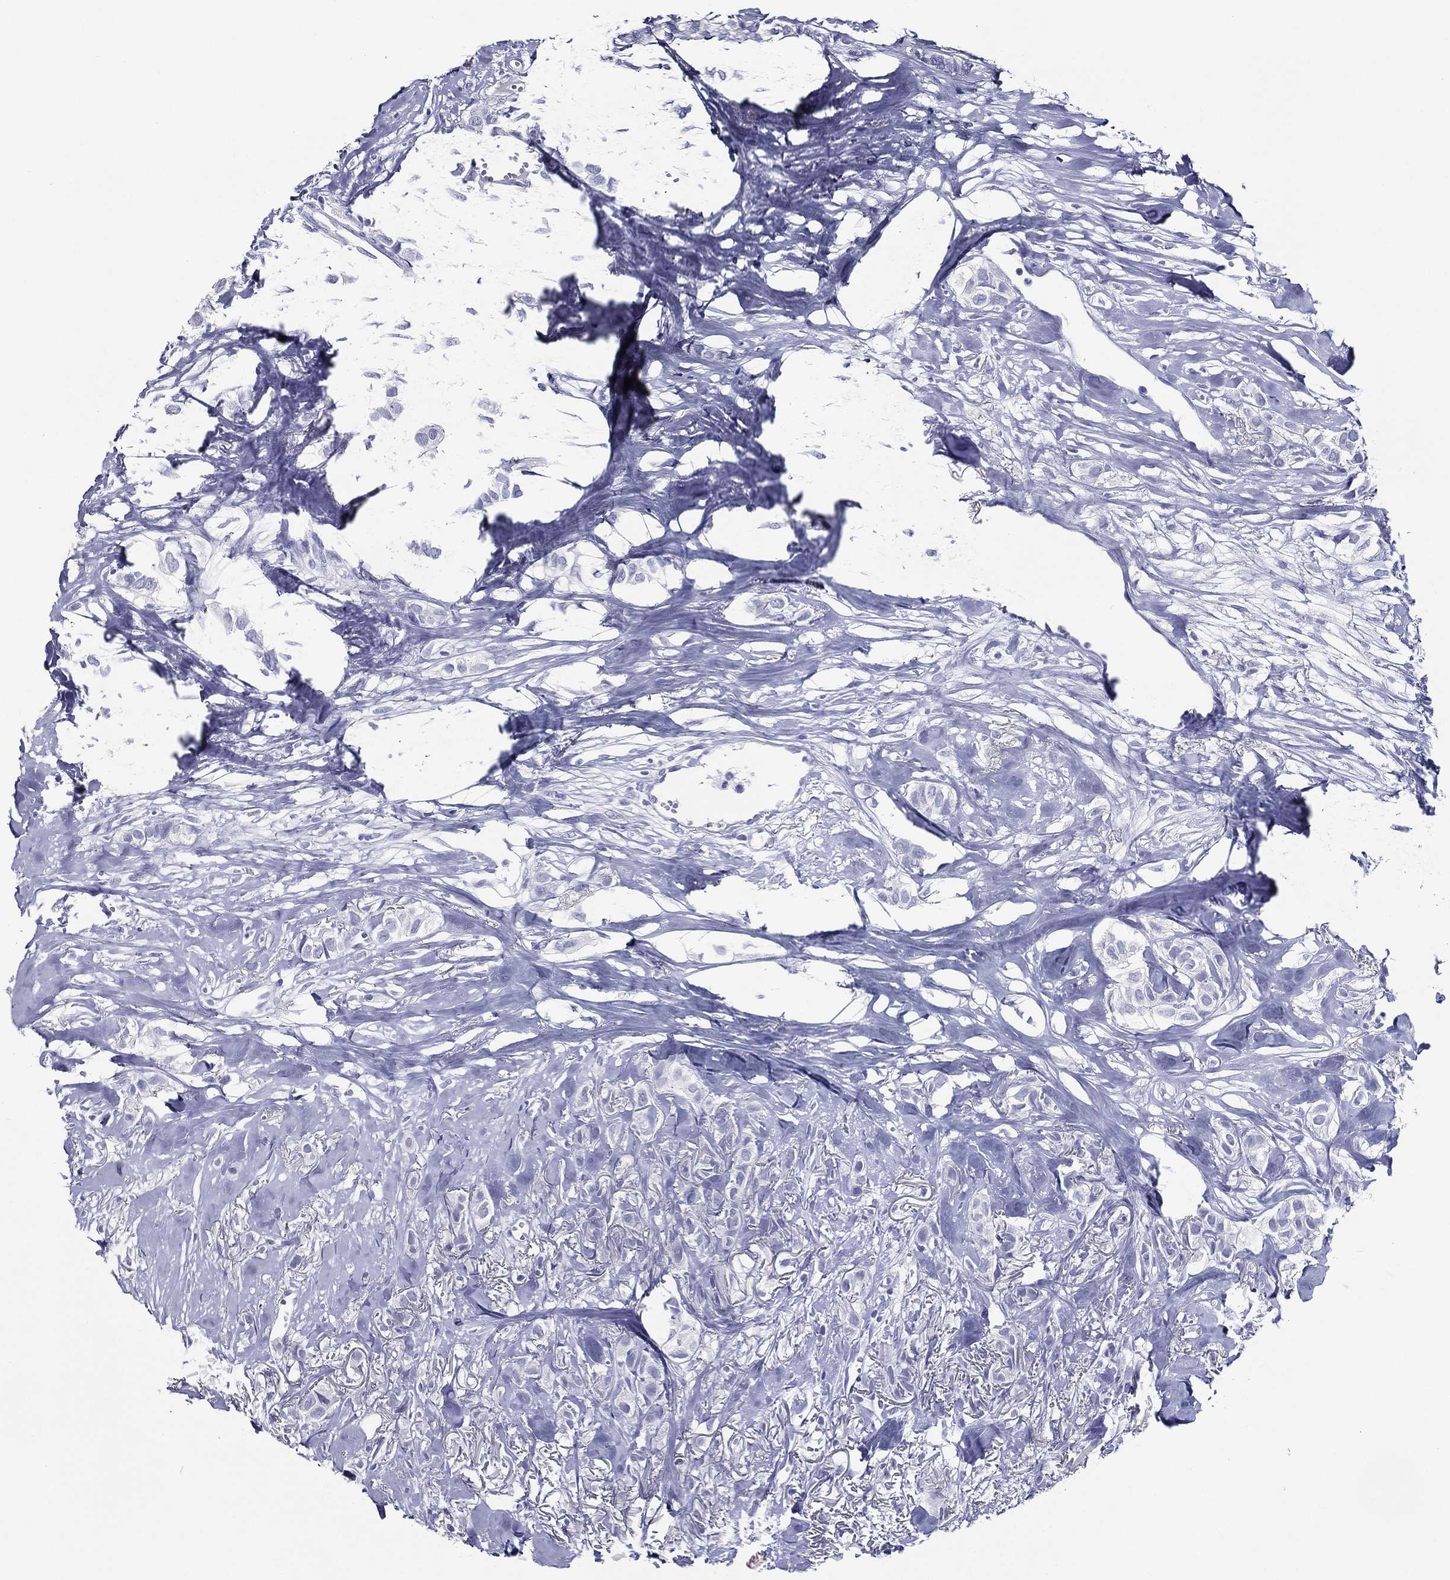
{"staining": {"intensity": "negative", "quantity": "none", "location": "none"}, "tissue": "breast cancer", "cell_type": "Tumor cells", "image_type": "cancer", "snomed": [{"axis": "morphology", "description": "Duct carcinoma"}, {"axis": "topography", "description": "Breast"}], "caption": "Tumor cells are negative for protein expression in human breast cancer (intraductal carcinoma). Nuclei are stained in blue.", "gene": "ACE2", "patient": {"sex": "female", "age": 85}}